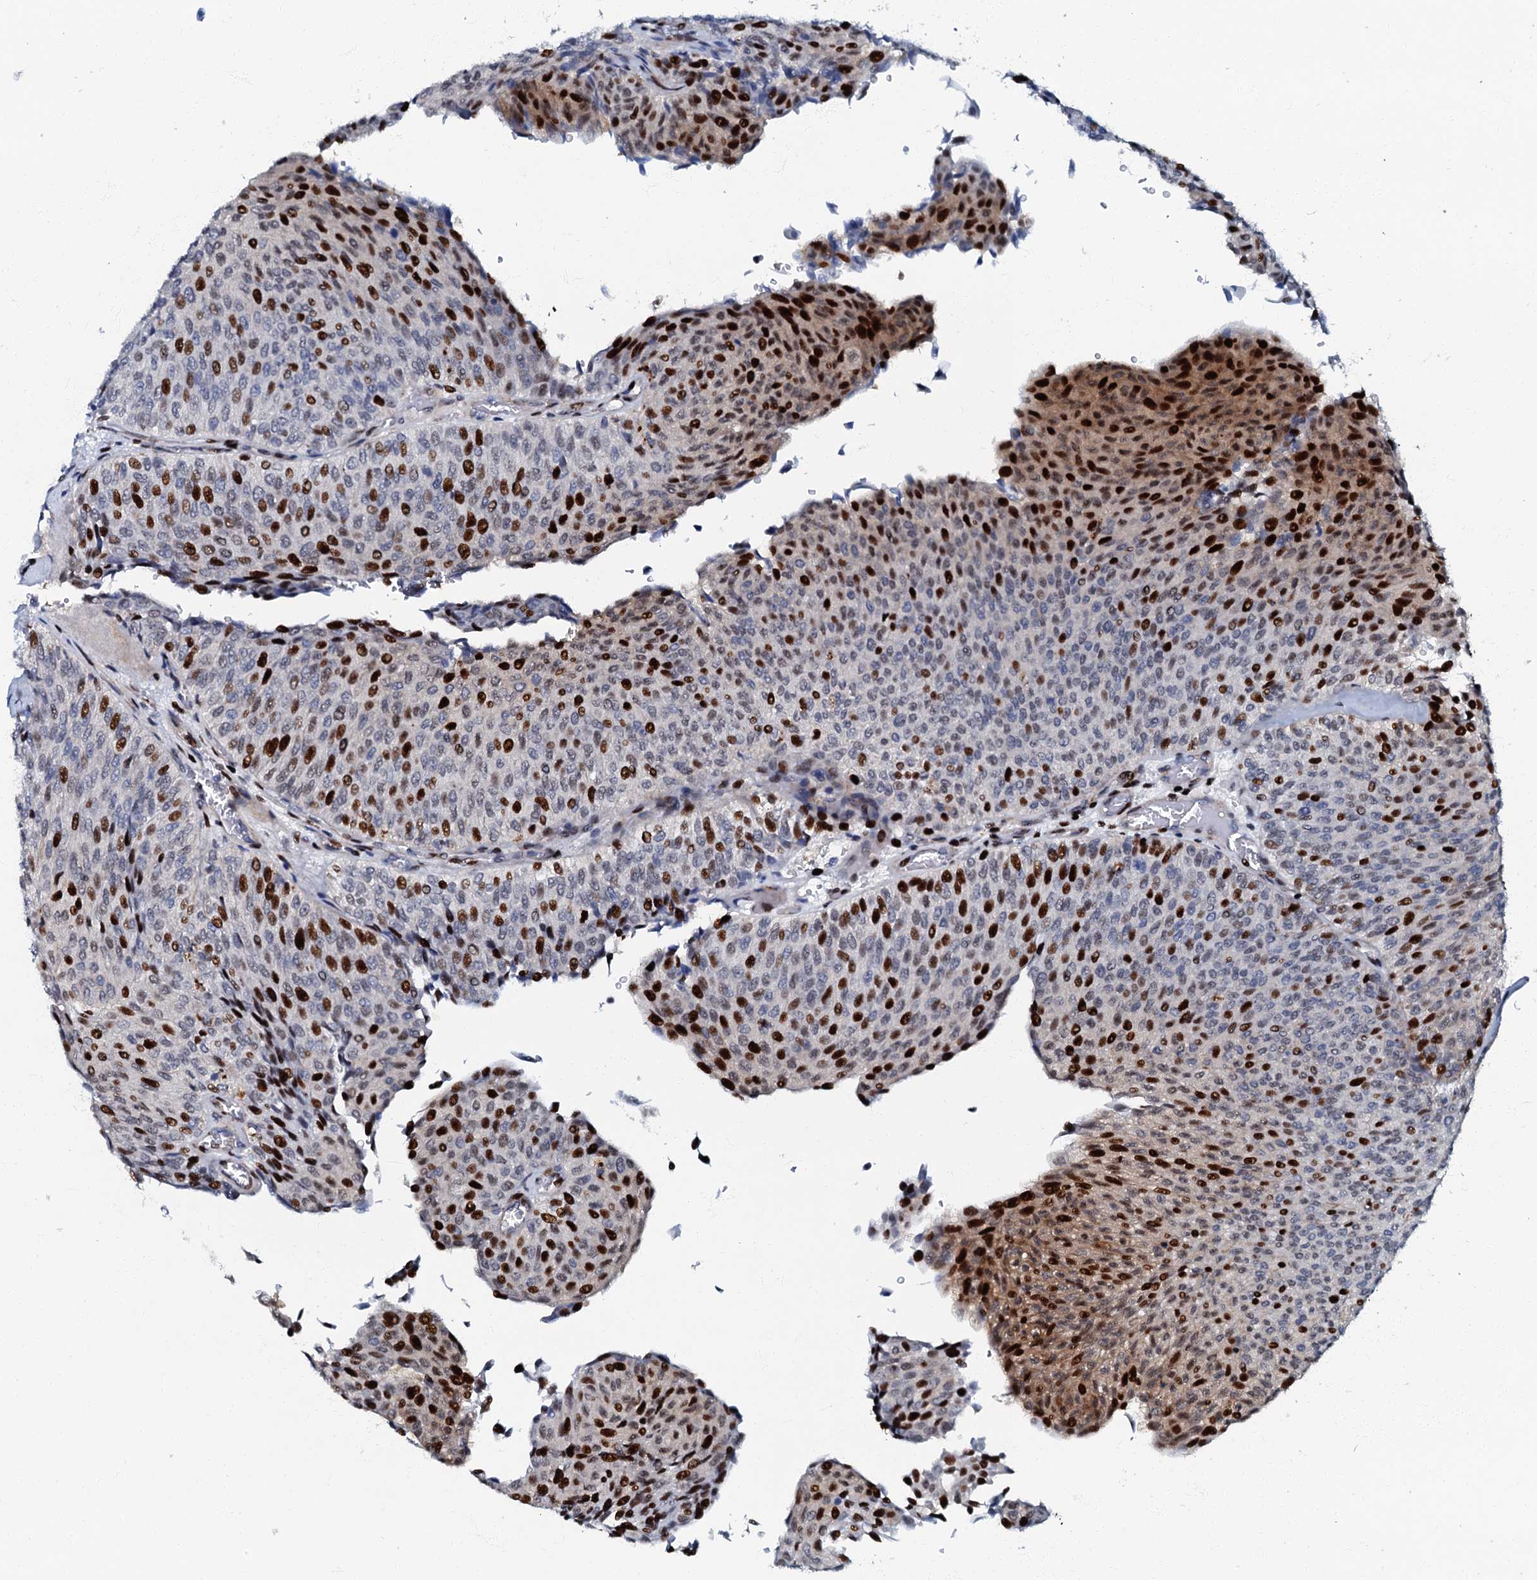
{"staining": {"intensity": "strong", "quantity": "25%-75%", "location": "nuclear"}, "tissue": "urothelial cancer", "cell_type": "Tumor cells", "image_type": "cancer", "snomed": [{"axis": "morphology", "description": "Urothelial carcinoma, Low grade"}, {"axis": "topography", "description": "Urinary bladder"}], "caption": "Approximately 25%-75% of tumor cells in human urothelial carcinoma (low-grade) show strong nuclear protein positivity as visualized by brown immunohistochemical staining.", "gene": "MFSD5", "patient": {"sex": "male", "age": 78}}